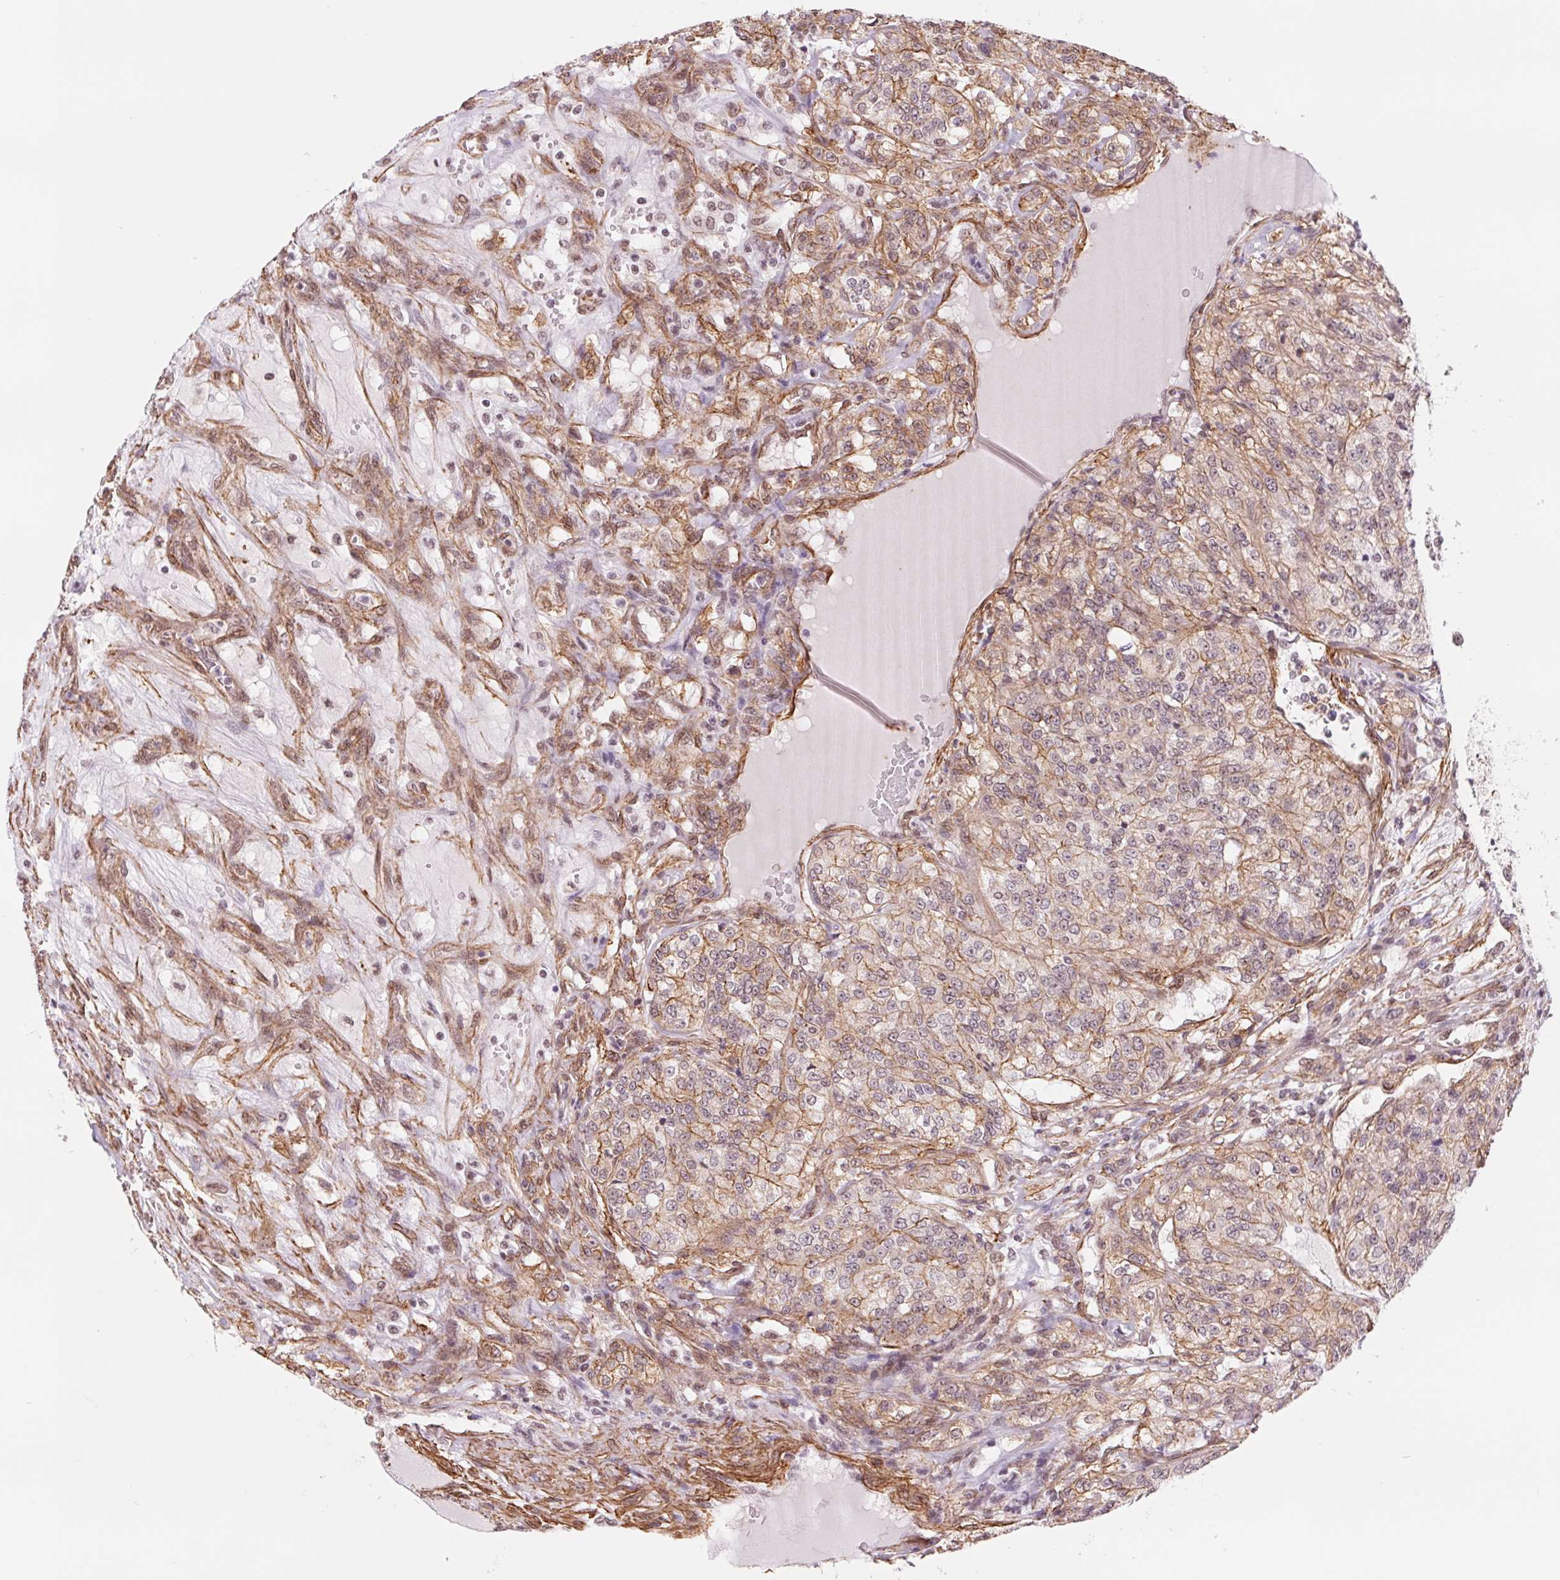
{"staining": {"intensity": "weak", "quantity": ">75%", "location": "cytoplasmic/membranous"}, "tissue": "renal cancer", "cell_type": "Tumor cells", "image_type": "cancer", "snomed": [{"axis": "morphology", "description": "Adenocarcinoma, NOS"}, {"axis": "topography", "description": "Kidney"}], "caption": "Immunohistochemical staining of human renal cancer (adenocarcinoma) exhibits low levels of weak cytoplasmic/membranous positivity in approximately >75% of tumor cells.", "gene": "BCAT1", "patient": {"sex": "female", "age": 63}}